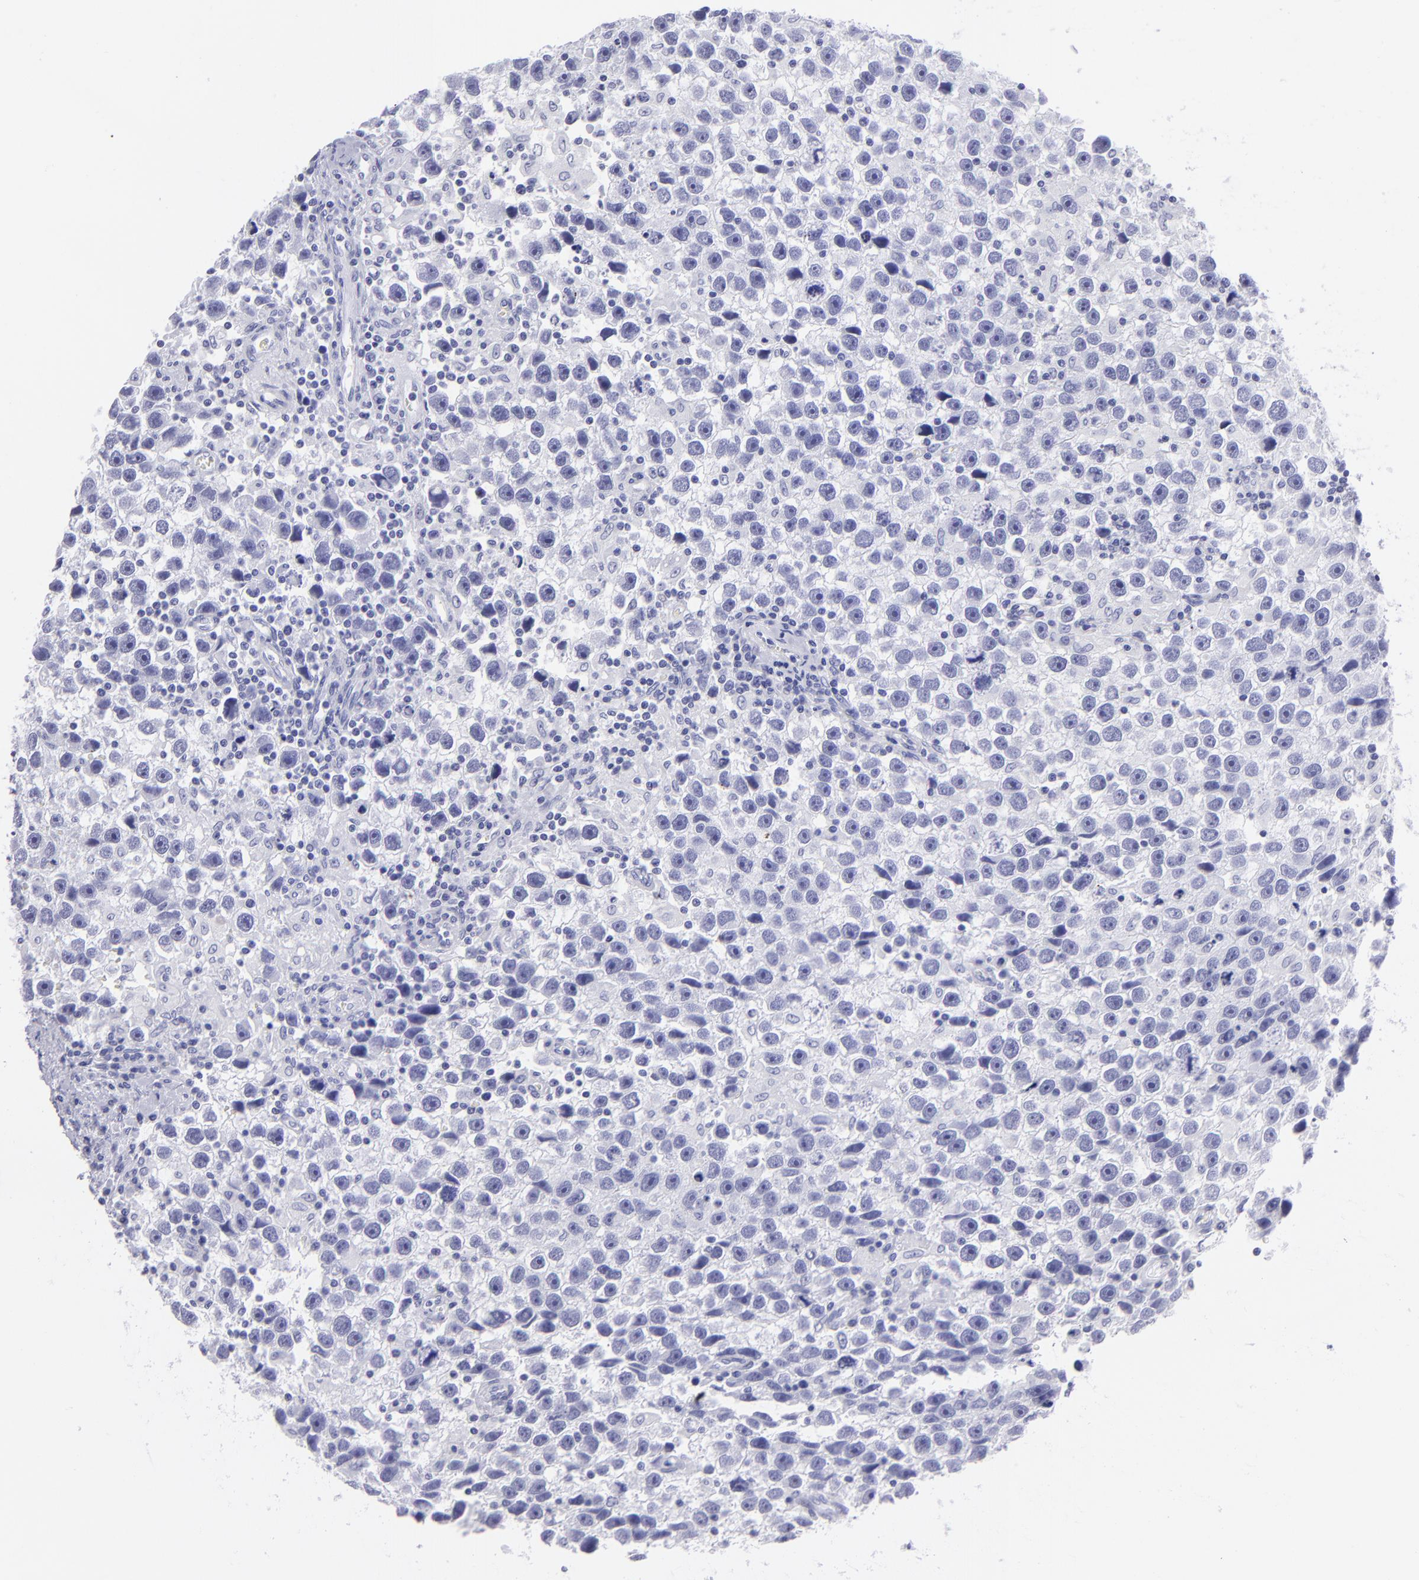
{"staining": {"intensity": "negative", "quantity": "none", "location": "none"}, "tissue": "testis cancer", "cell_type": "Tumor cells", "image_type": "cancer", "snomed": [{"axis": "morphology", "description": "Seminoma, NOS"}, {"axis": "topography", "description": "Testis"}], "caption": "DAB (3,3'-diaminobenzidine) immunohistochemical staining of human testis seminoma exhibits no significant staining in tumor cells.", "gene": "SLC1A3", "patient": {"sex": "male", "age": 43}}